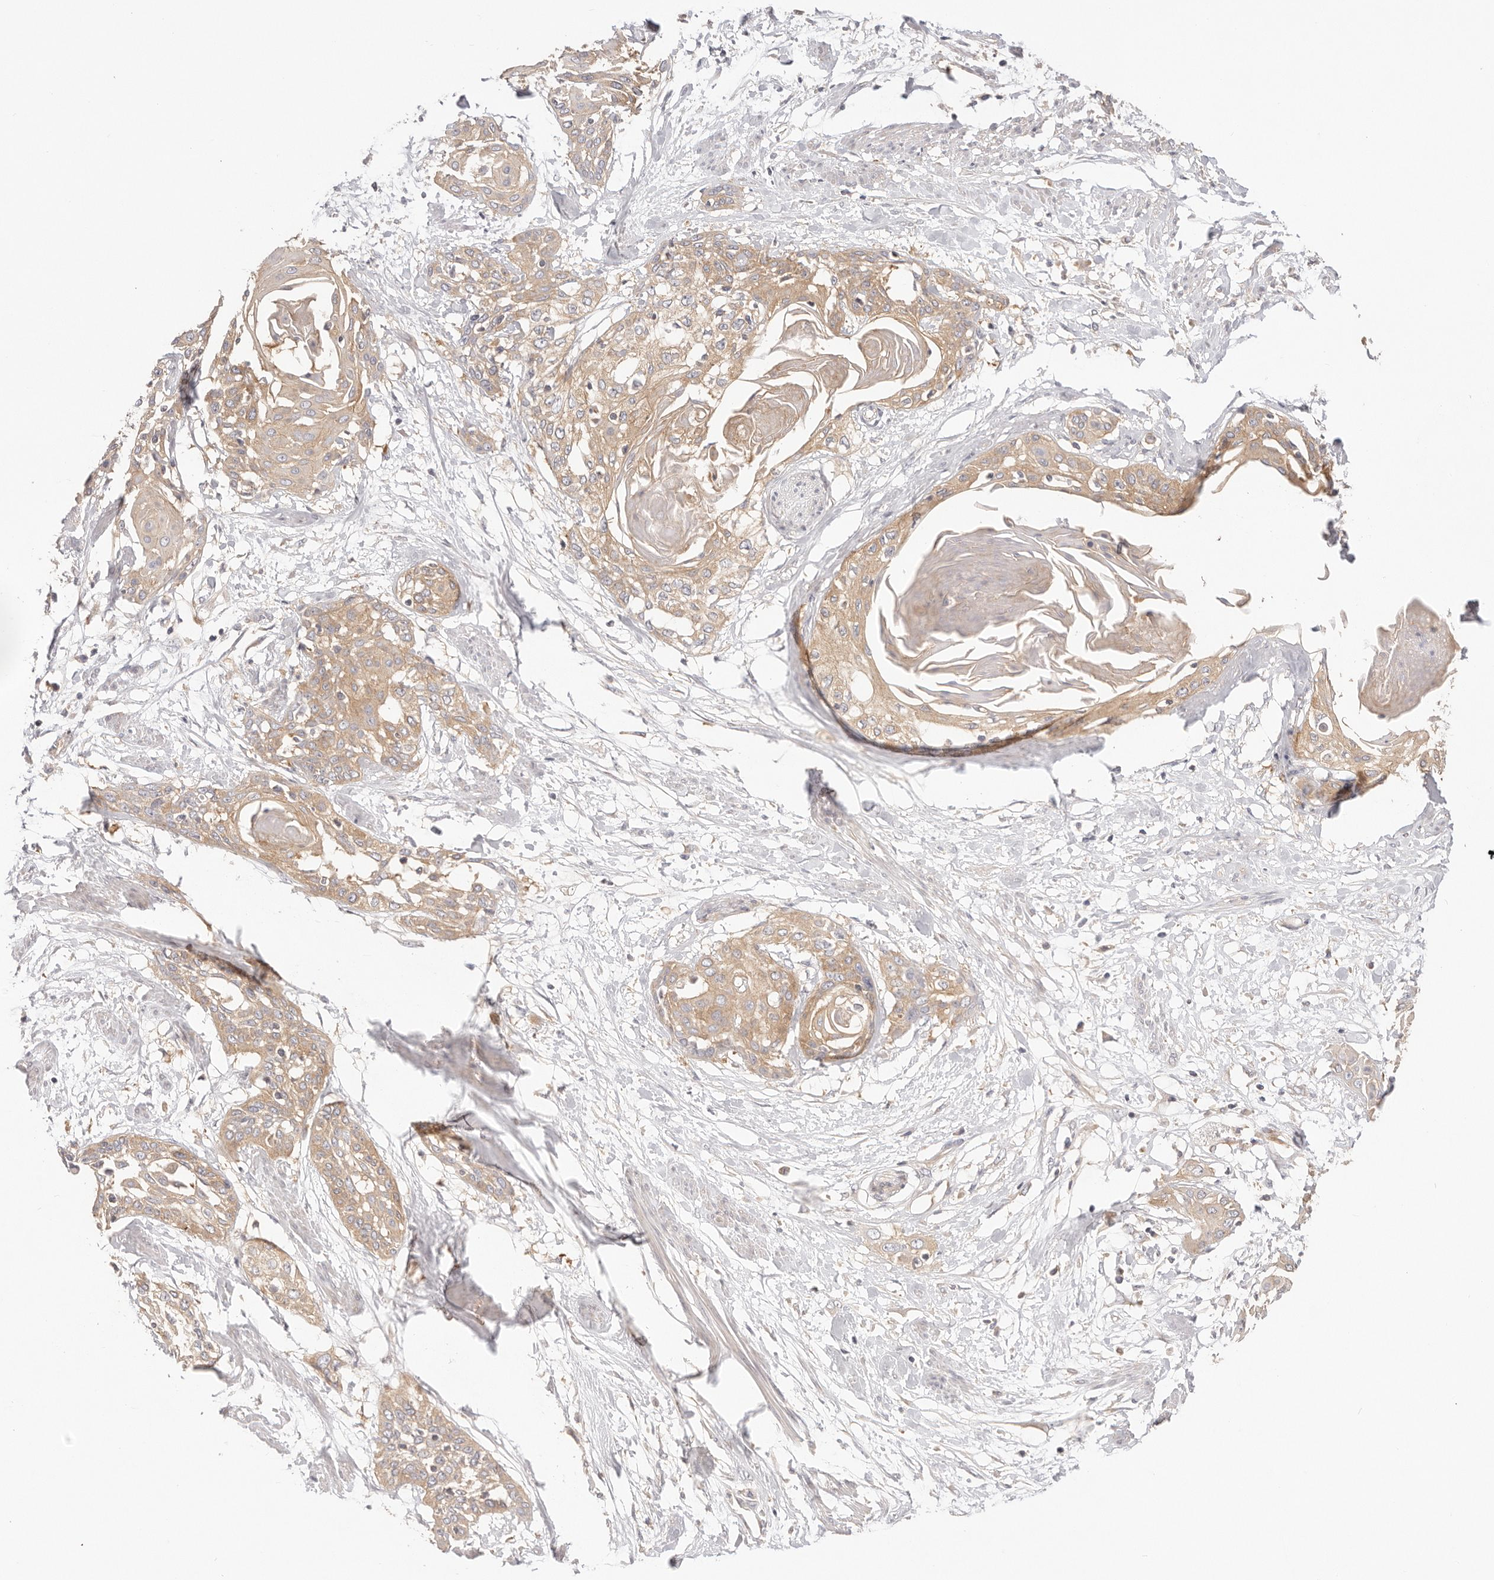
{"staining": {"intensity": "moderate", "quantity": ">75%", "location": "cytoplasmic/membranous"}, "tissue": "cervical cancer", "cell_type": "Tumor cells", "image_type": "cancer", "snomed": [{"axis": "morphology", "description": "Squamous cell carcinoma, NOS"}, {"axis": "topography", "description": "Cervix"}], "caption": "Human cervical cancer (squamous cell carcinoma) stained for a protein (brown) shows moderate cytoplasmic/membranous positive expression in approximately >75% of tumor cells.", "gene": "KCMF1", "patient": {"sex": "female", "age": 57}}